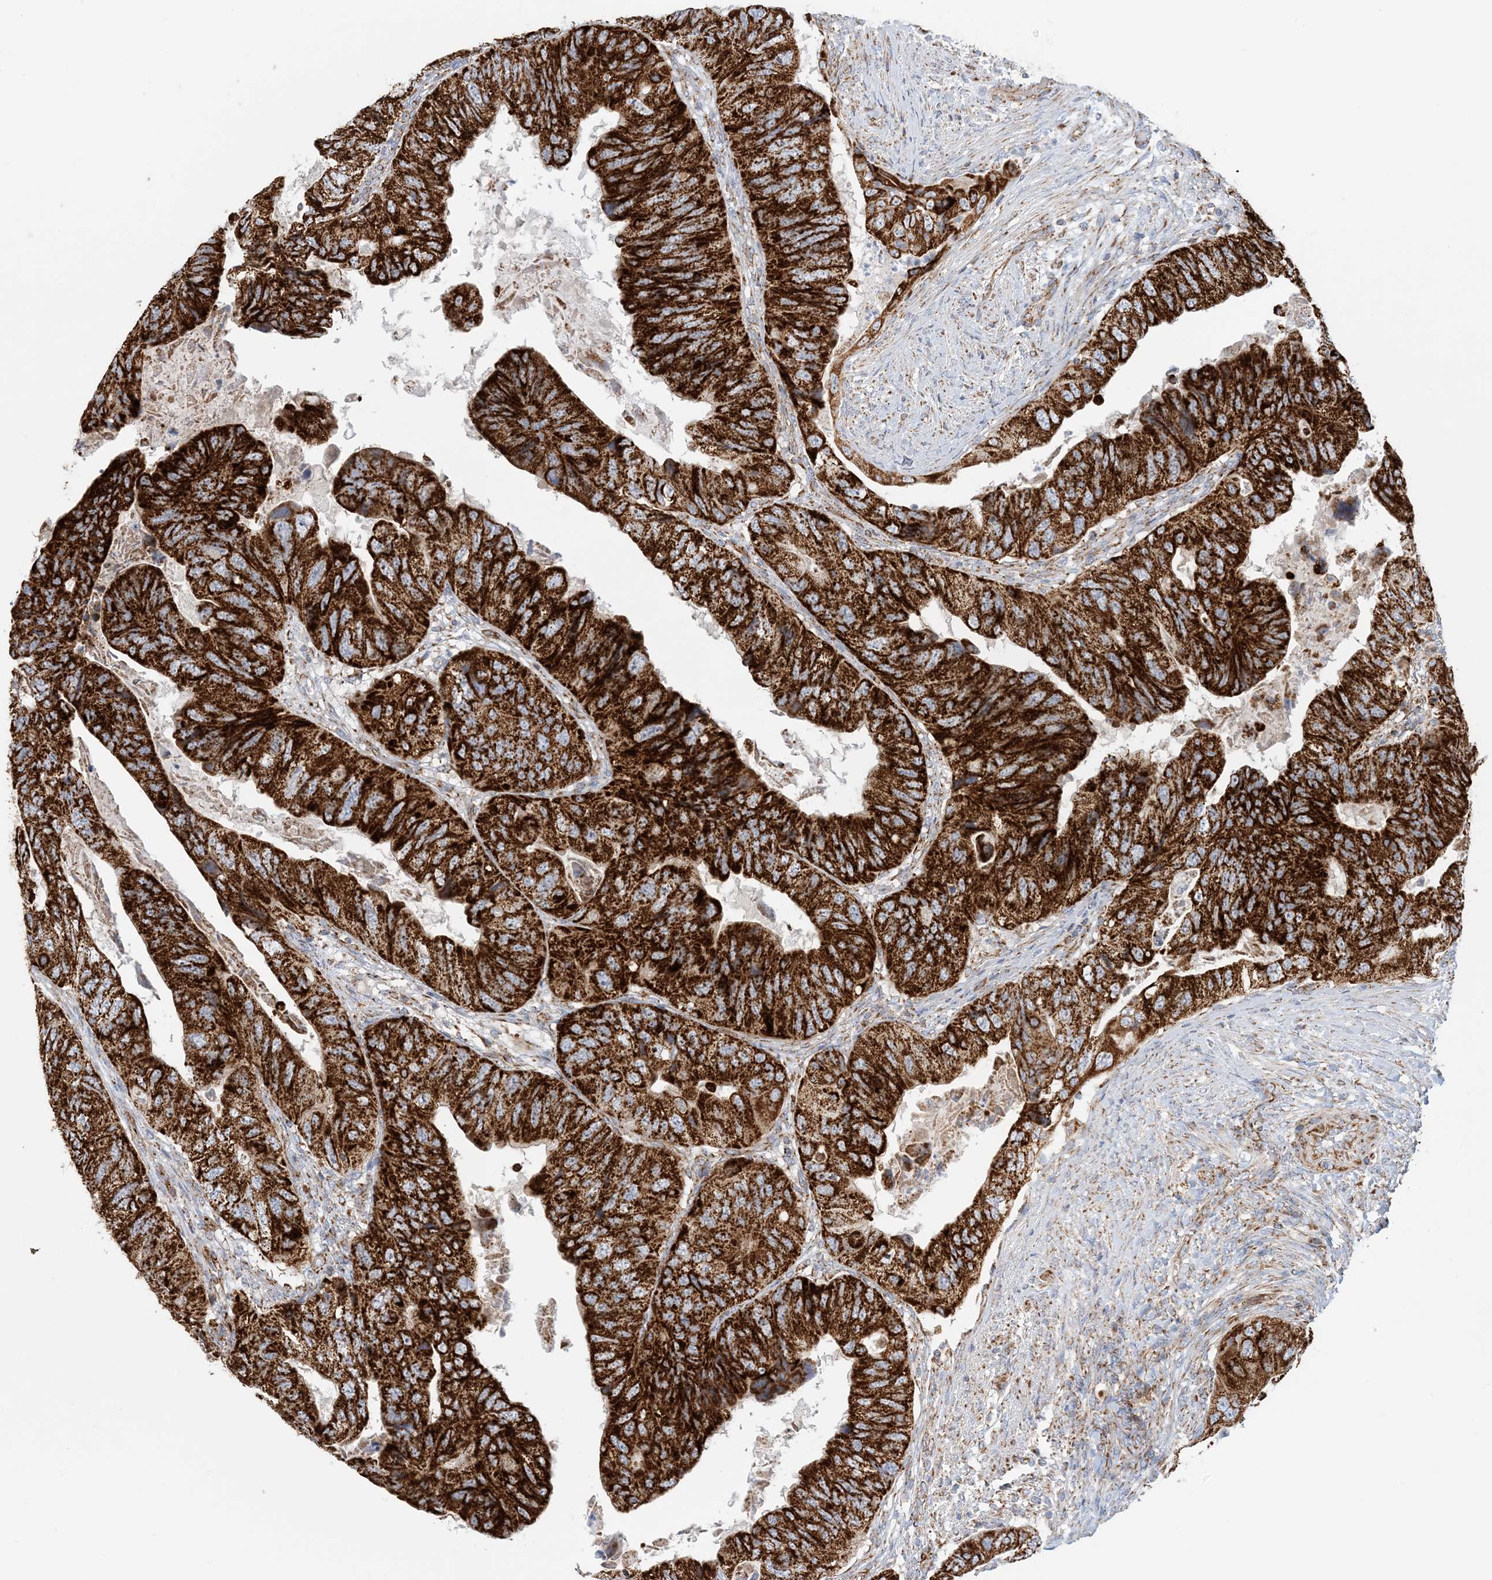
{"staining": {"intensity": "strong", "quantity": ">75%", "location": "cytoplasmic/membranous"}, "tissue": "colorectal cancer", "cell_type": "Tumor cells", "image_type": "cancer", "snomed": [{"axis": "morphology", "description": "Adenocarcinoma, NOS"}, {"axis": "topography", "description": "Rectum"}], "caption": "Protein staining by immunohistochemistry shows strong cytoplasmic/membranous staining in approximately >75% of tumor cells in colorectal adenocarcinoma.", "gene": "COA3", "patient": {"sex": "male", "age": 63}}